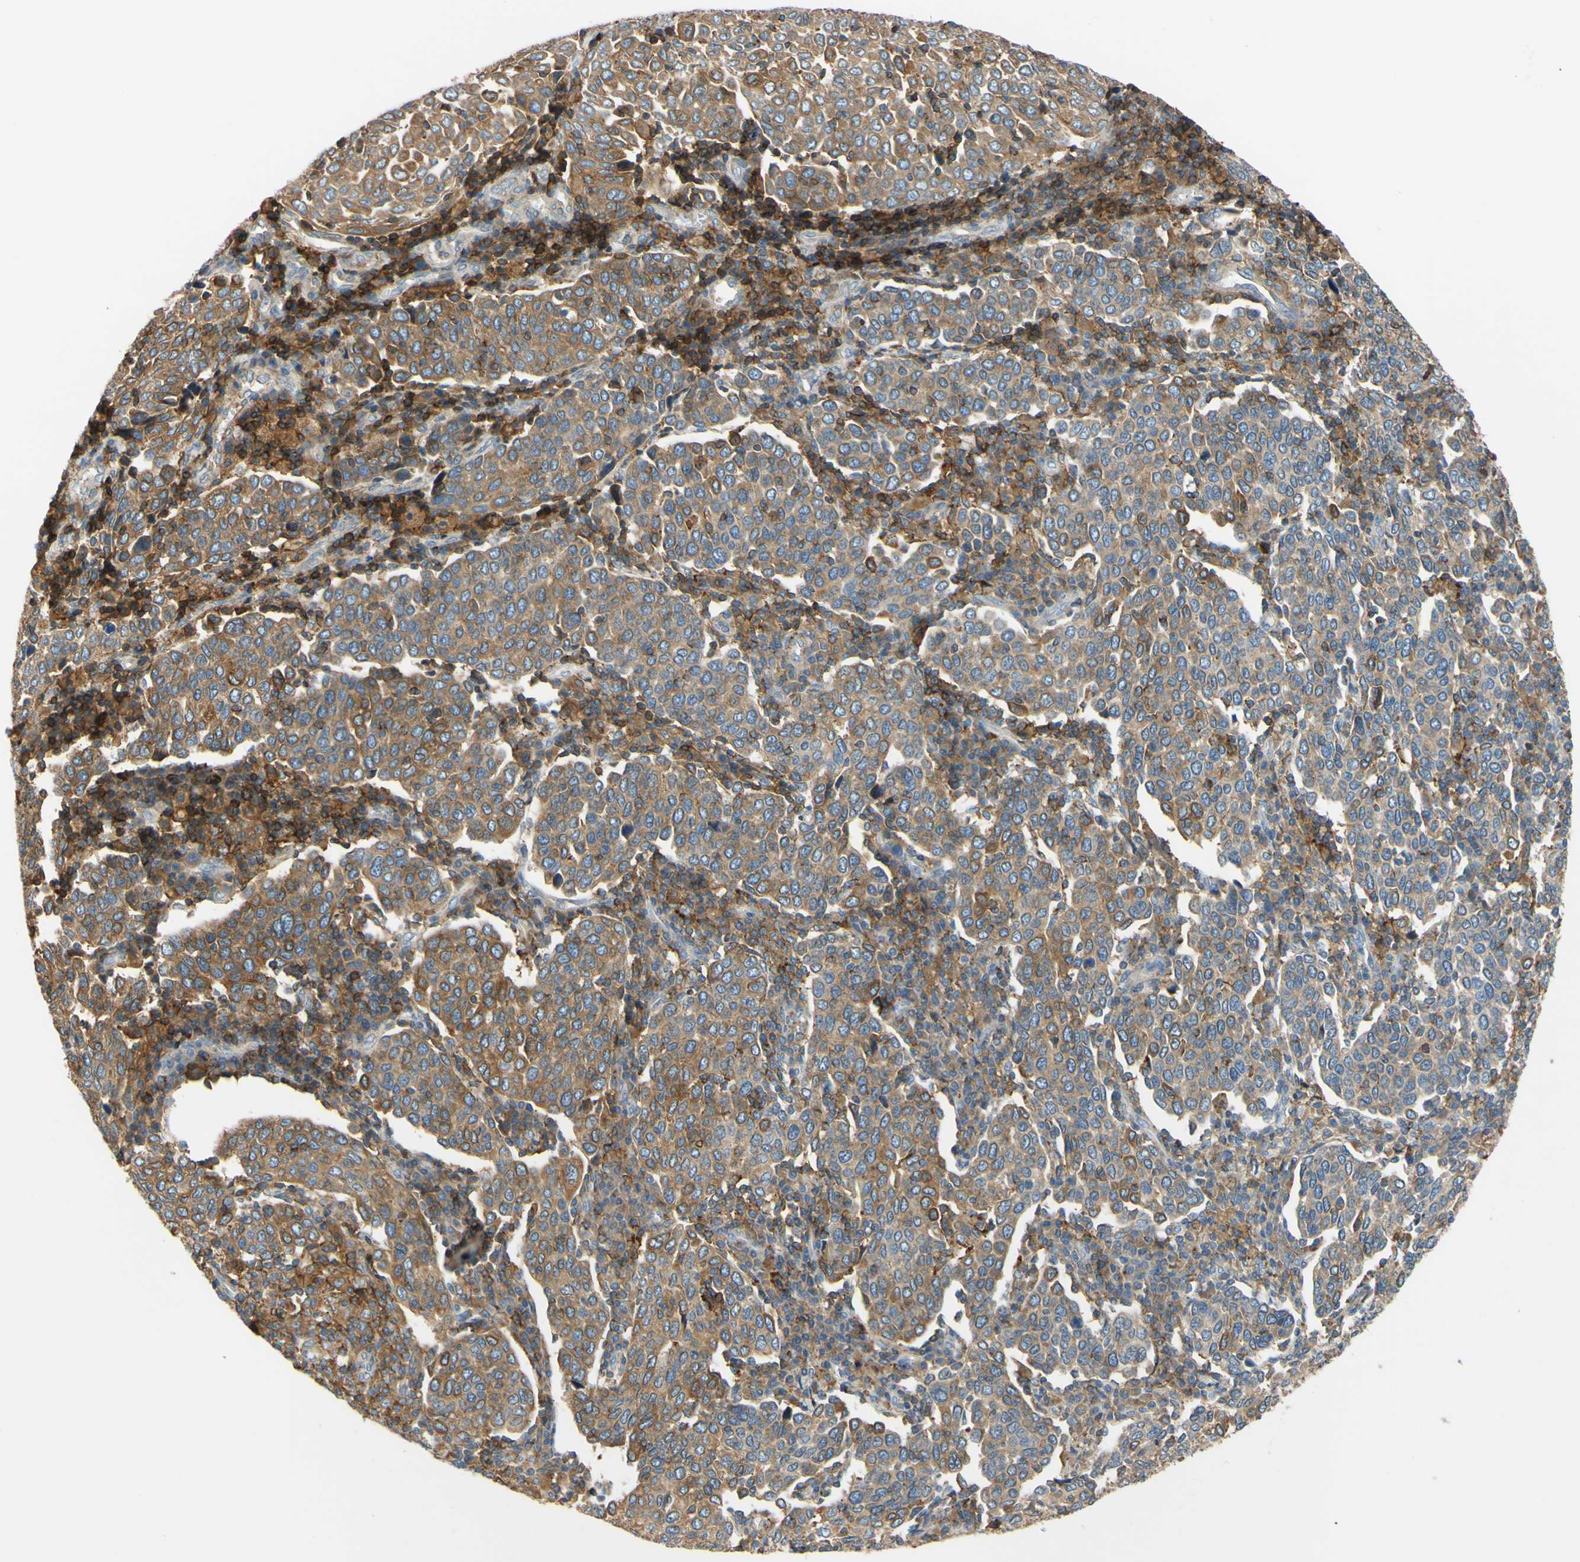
{"staining": {"intensity": "weak", "quantity": ">75%", "location": "cytoplasmic/membranous"}, "tissue": "cervical cancer", "cell_type": "Tumor cells", "image_type": "cancer", "snomed": [{"axis": "morphology", "description": "Squamous cell carcinoma, NOS"}, {"axis": "topography", "description": "Cervix"}], "caption": "Human cervical squamous cell carcinoma stained with a protein marker shows weak staining in tumor cells.", "gene": "POR", "patient": {"sex": "female", "age": 40}}